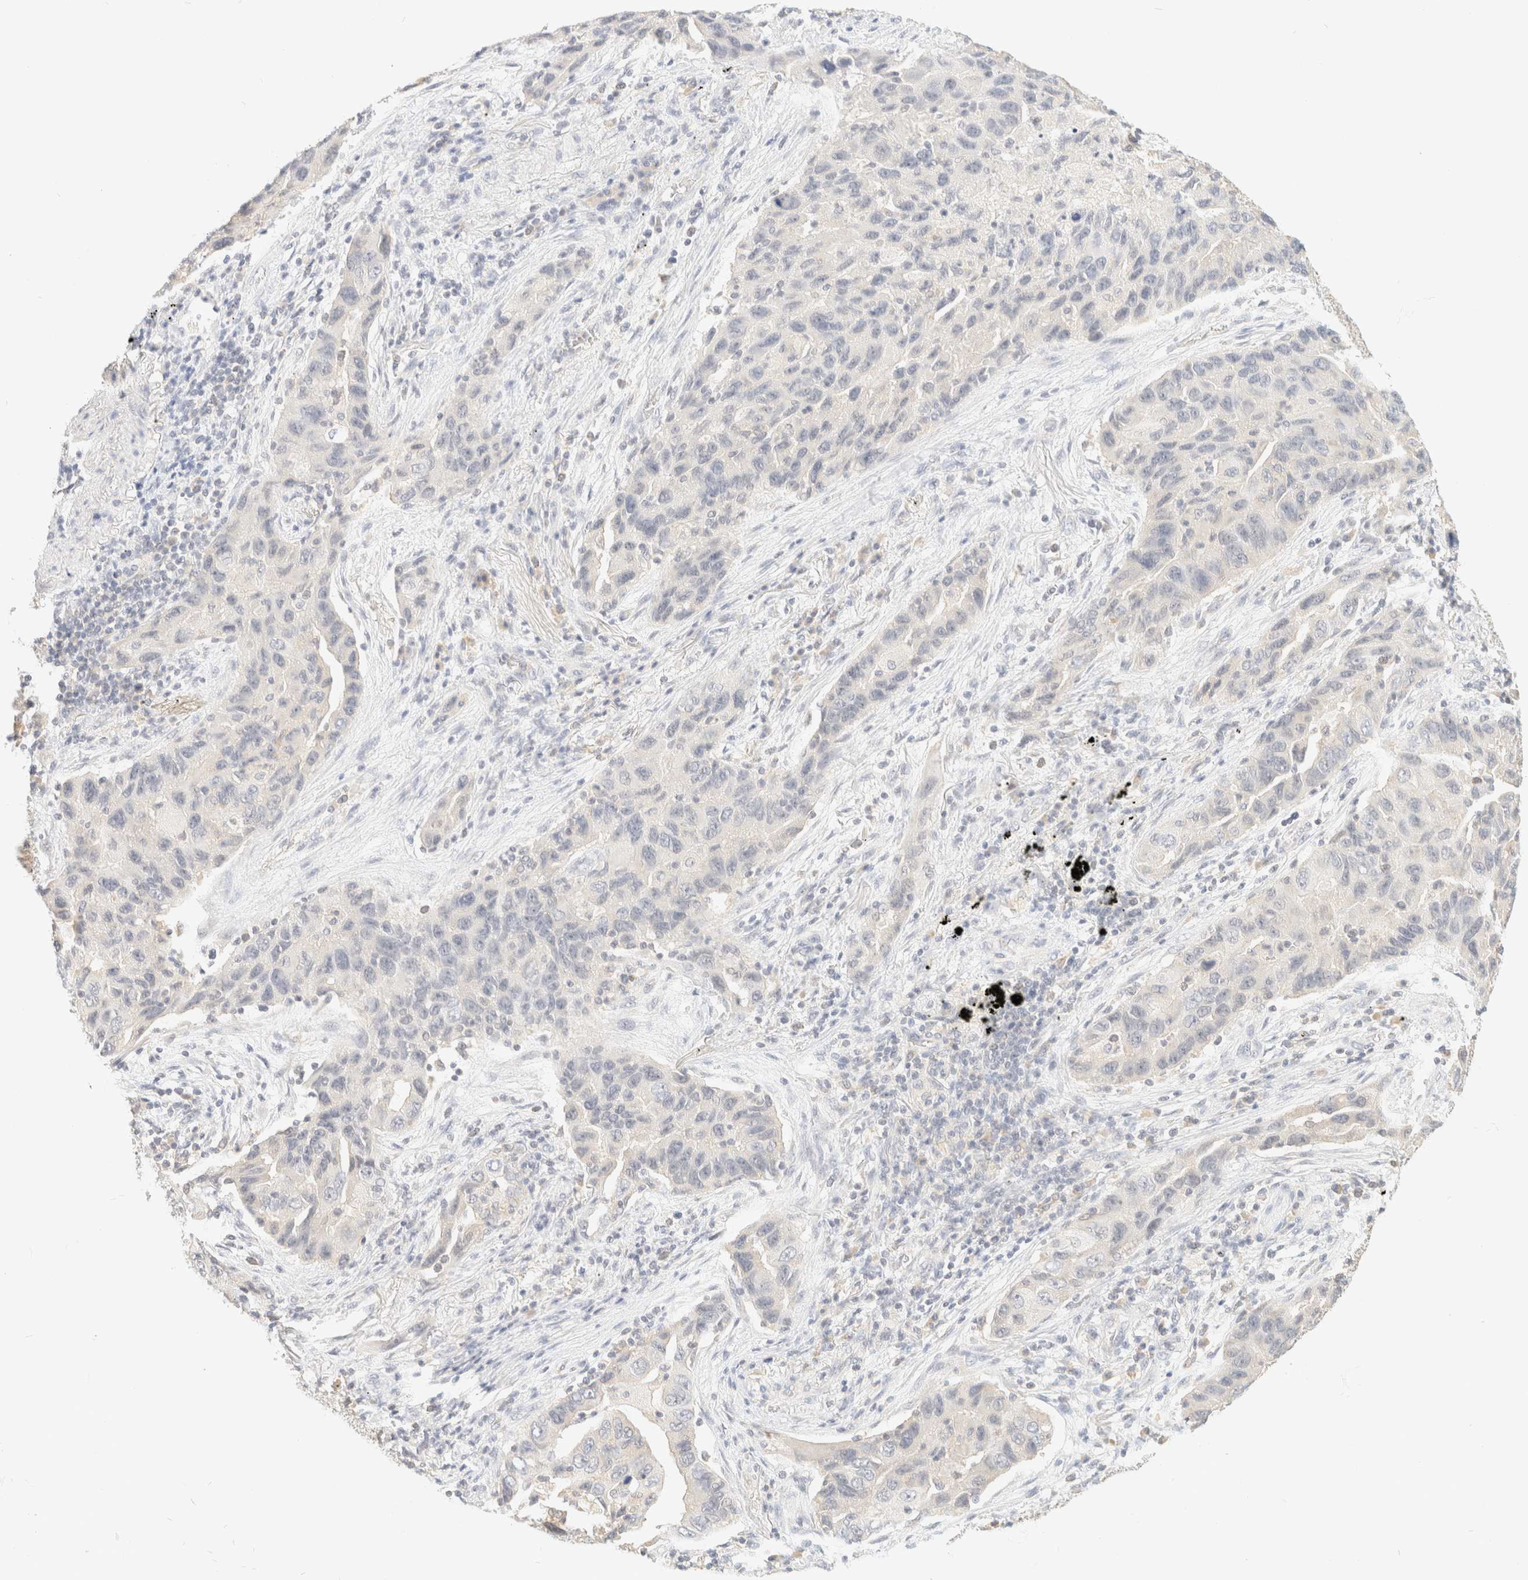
{"staining": {"intensity": "negative", "quantity": "none", "location": "none"}, "tissue": "lung cancer", "cell_type": "Tumor cells", "image_type": "cancer", "snomed": [{"axis": "morphology", "description": "Adenocarcinoma, NOS"}, {"axis": "topography", "description": "Lung"}], "caption": "DAB (3,3'-diaminobenzidine) immunohistochemical staining of lung cancer reveals no significant positivity in tumor cells.", "gene": "TIMD4", "patient": {"sex": "female", "age": 65}}